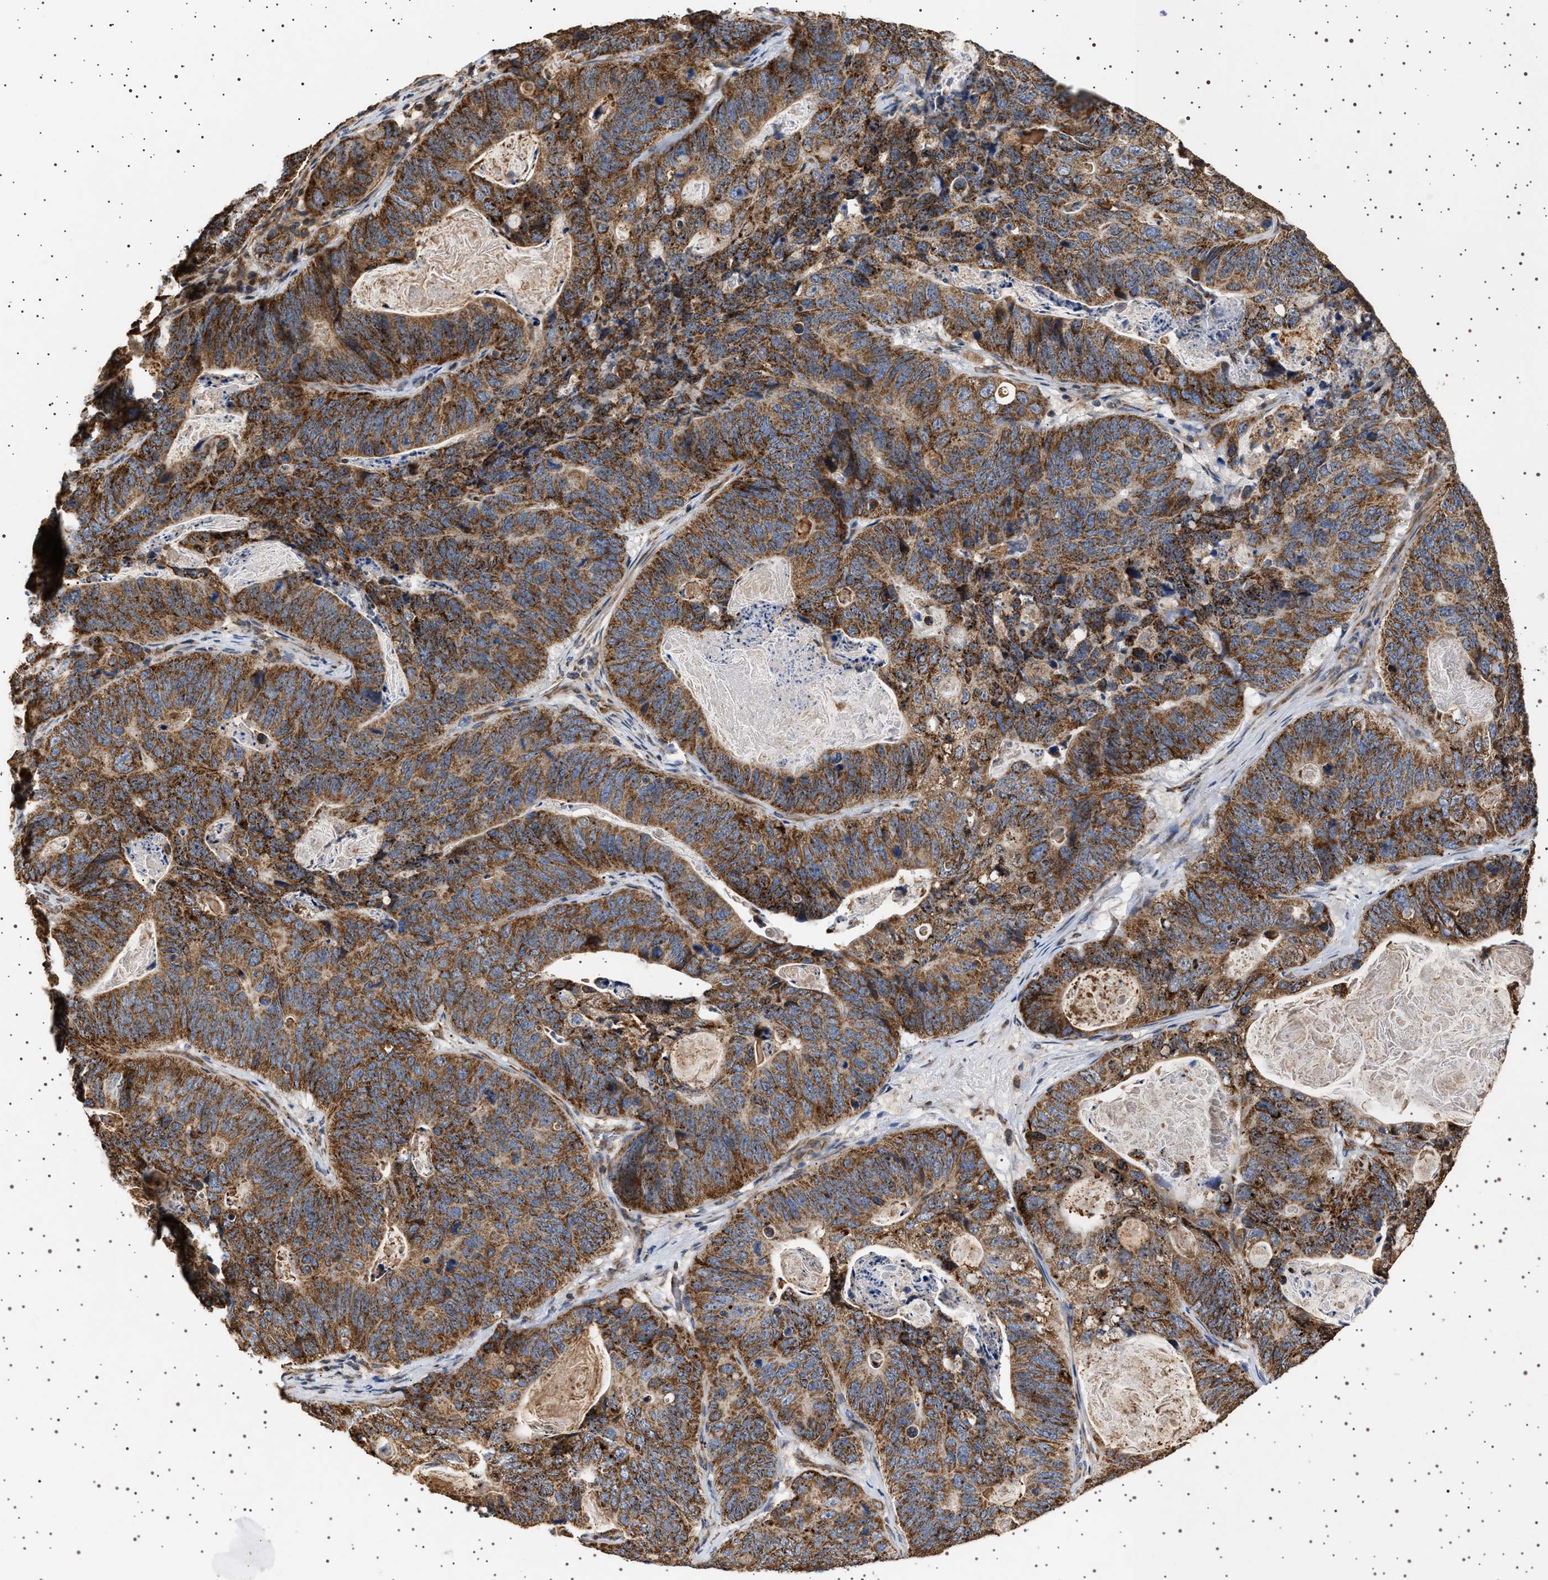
{"staining": {"intensity": "moderate", "quantity": ">75%", "location": "cytoplasmic/membranous"}, "tissue": "stomach cancer", "cell_type": "Tumor cells", "image_type": "cancer", "snomed": [{"axis": "morphology", "description": "Normal tissue, NOS"}, {"axis": "morphology", "description": "Adenocarcinoma, NOS"}, {"axis": "topography", "description": "Stomach"}], "caption": "There is medium levels of moderate cytoplasmic/membranous expression in tumor cells of stomach cancer (adenocarcinoma), as demonstrated by immunohistochemical staining (brown color).", "gene": "TRUB2", "patient": {"sex": "female", "age": 89}}